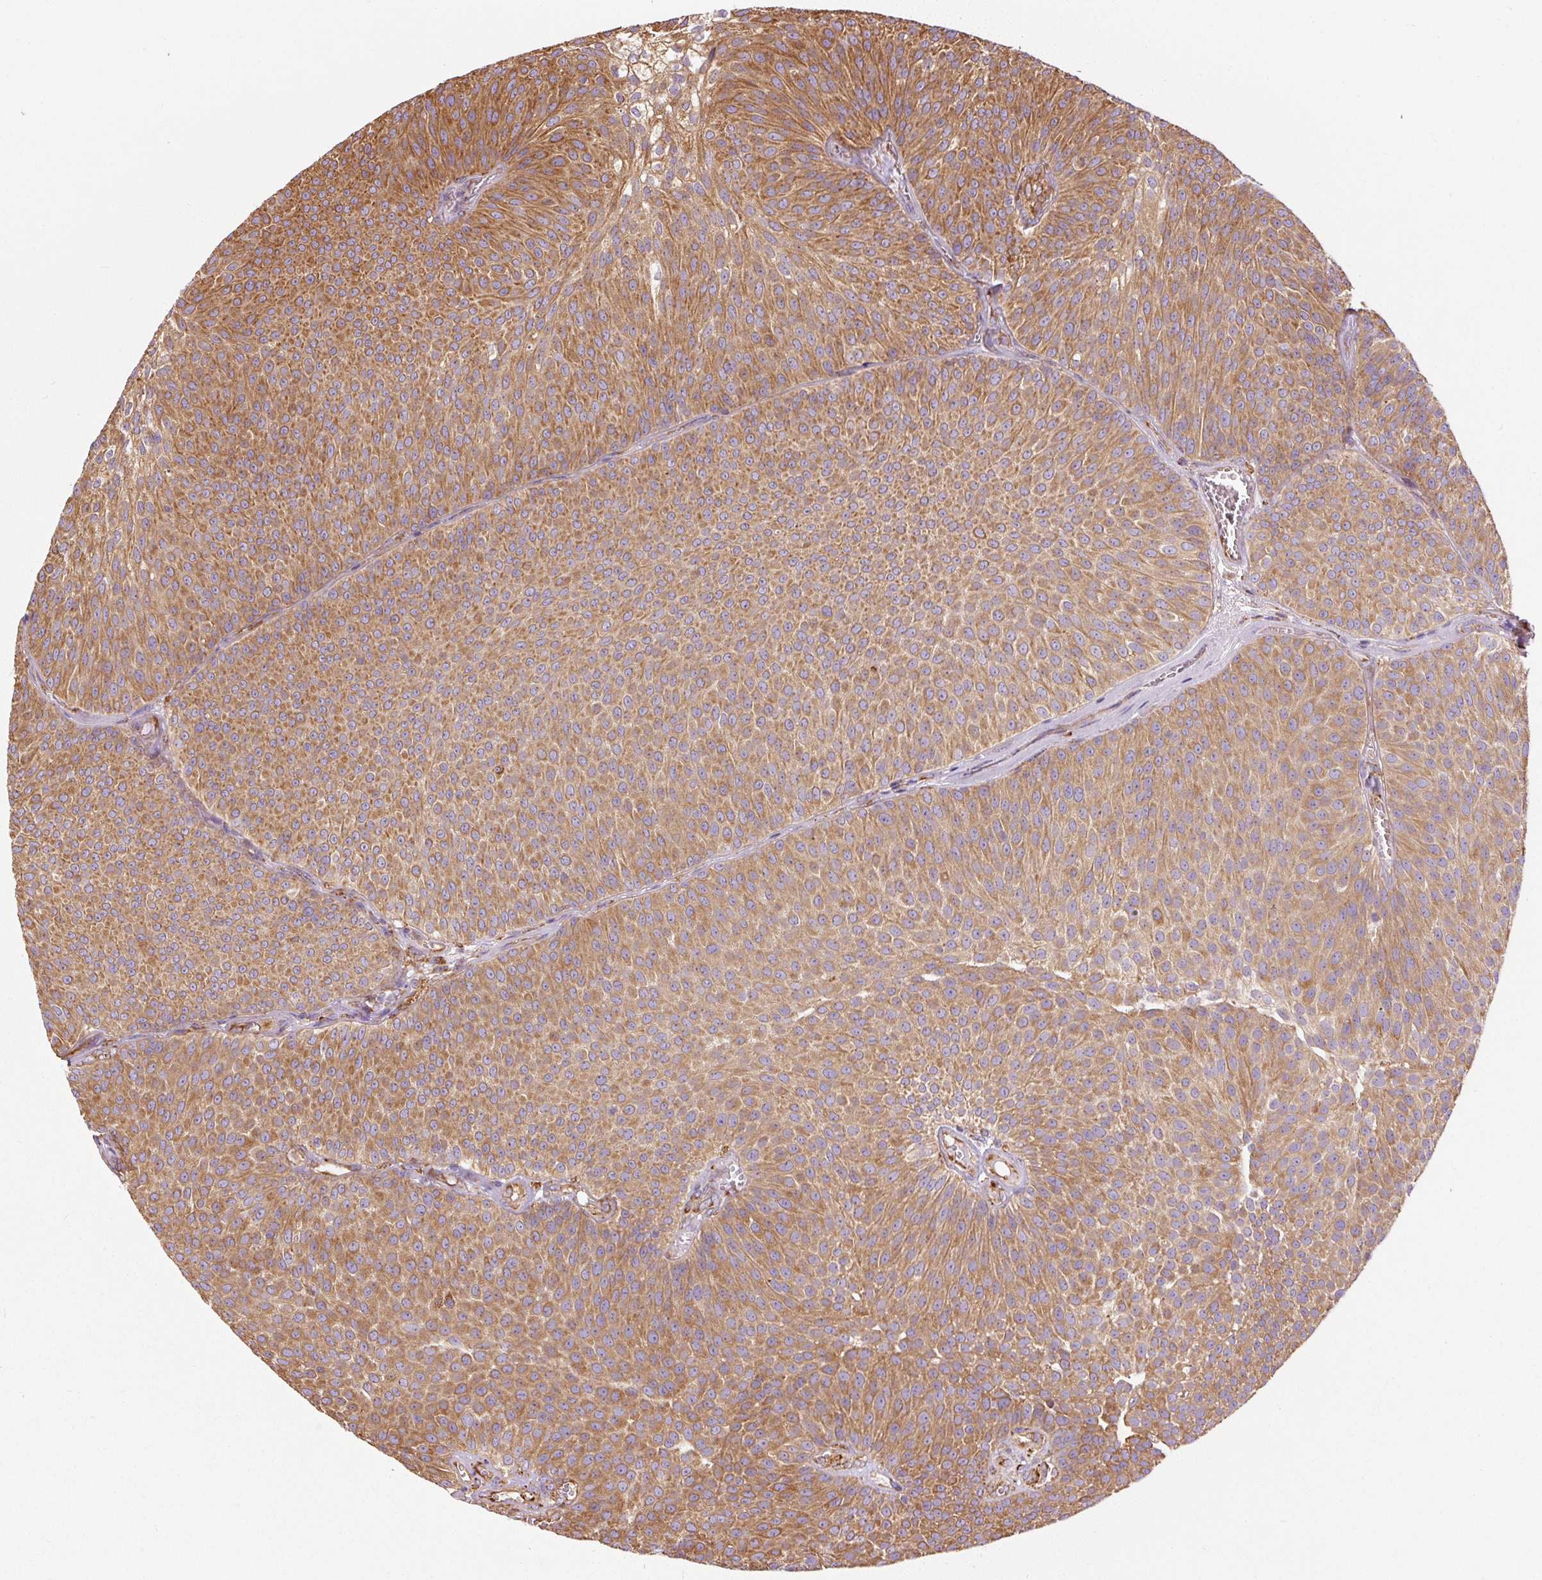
{"staining": {"intensity": "moderate", "quantity": ">75%", "location": "cytoplasmic/membranous"}, "tissue": "urothelial cancer", "cell_type": "Tumor cells", "image_type": "cancer", "snomed": [{"axis": "morphology", "description": "Urothelial carcinoma, Low grade"}, {"axis": "topography", "description": "Urinary bladder"}], "caption": "Low-grade urothelial carcinoma stained for a protein exhibits moderate cytoplasmic/membranous positivity in tumor cells.", "gene": "KLC1", "patient": {"sex": "female", "age": 79}}